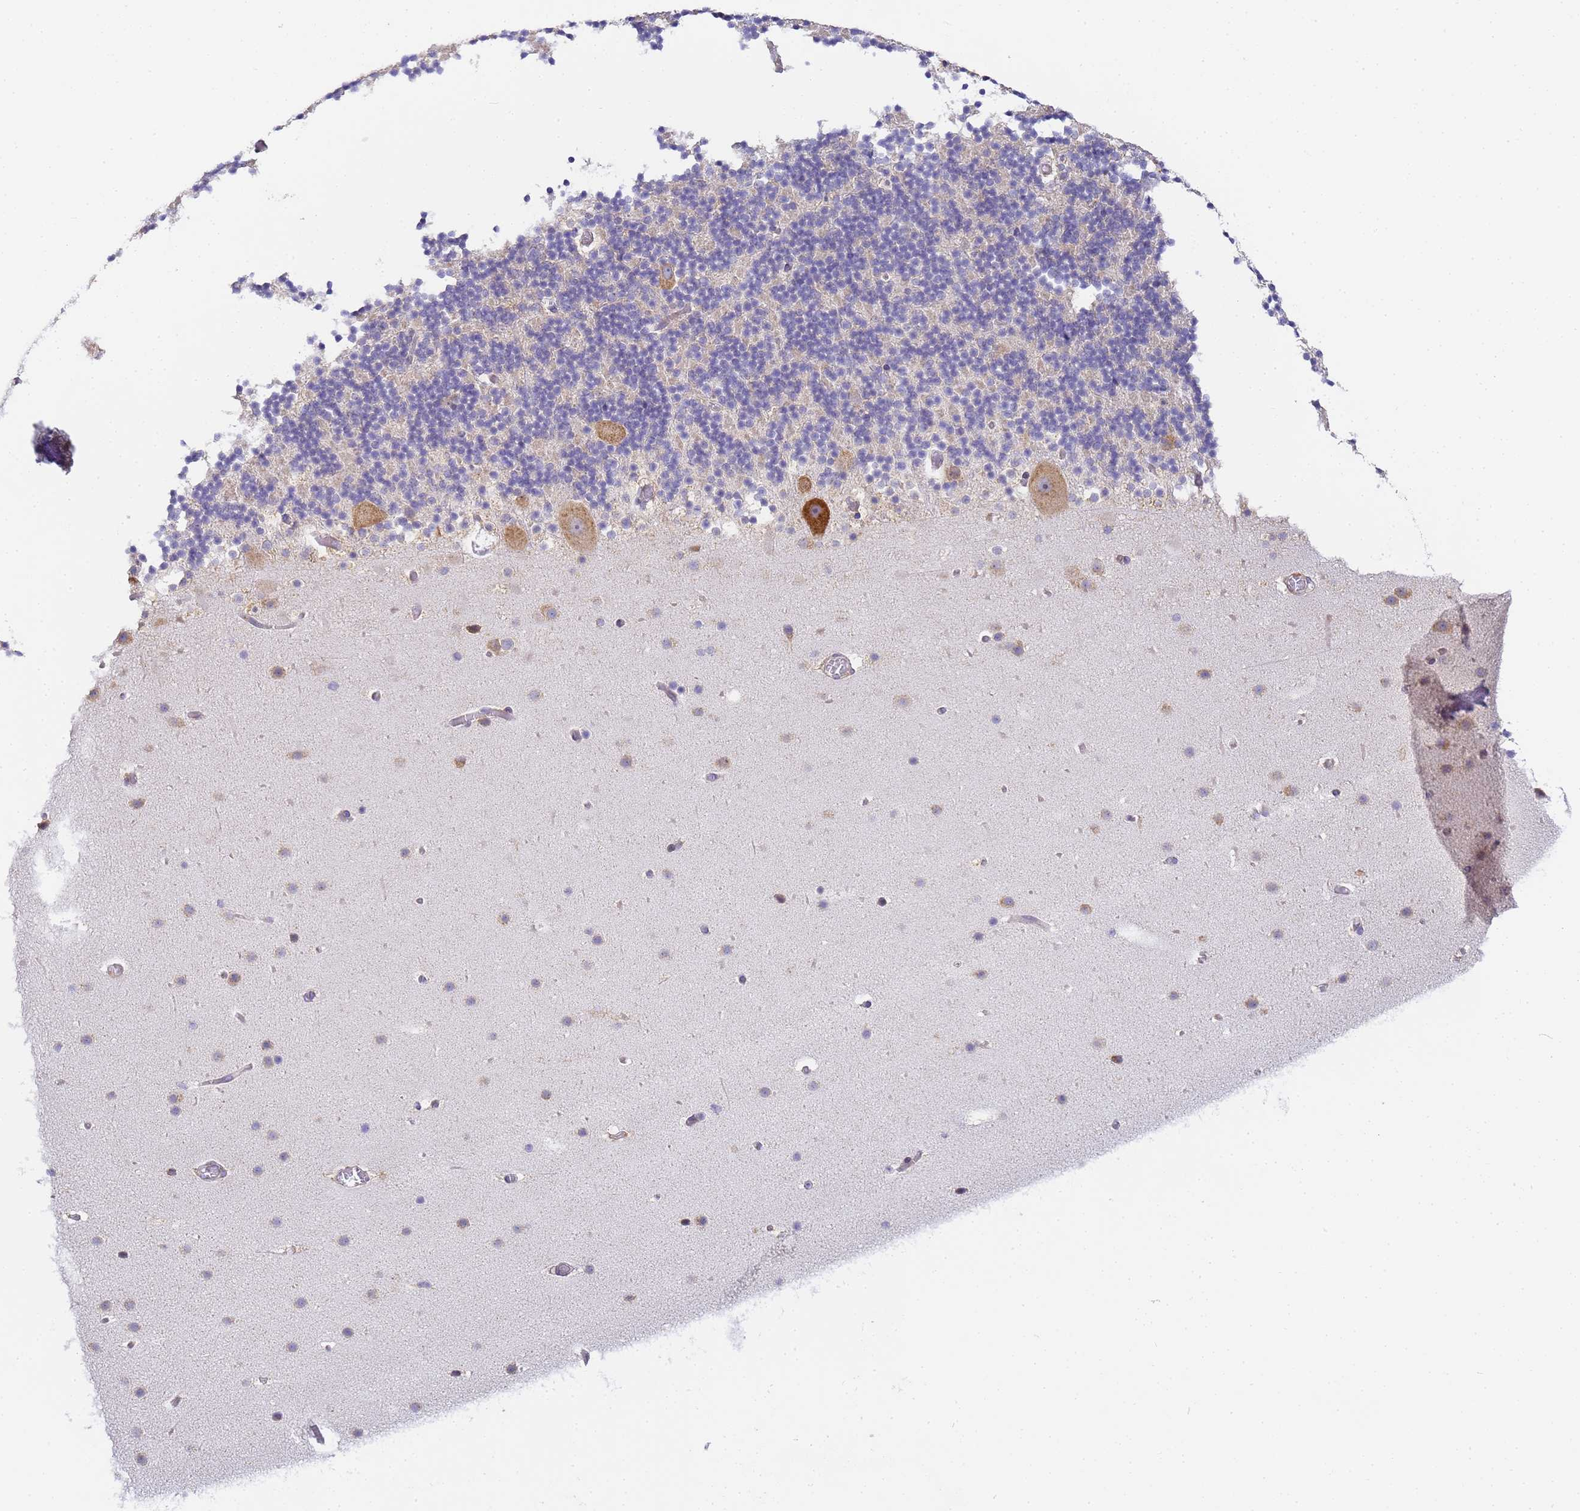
{"staining": {"intensity": "weak", "quantity": "<25%", "location": "cytoplasmic/membranous"}, "tissue": "cerebellum", "cell_type": "Cells in granular layer", "image_type": "normal", "snomed": [{"axis": "morphology", "description": "Normal tissue, NOS"}, {"axis": "topography", "description": "Cerebellum"}], "caption": "The histopathology image displays no staining of cells in granular layer in normal cerebellum. (DAB (3,3'-diaminobenzidine) IHC visualized using brightfield microscopy, high magnification).", "gene": "RPL13A", "patient": {"sex": "male", "age": 57}}